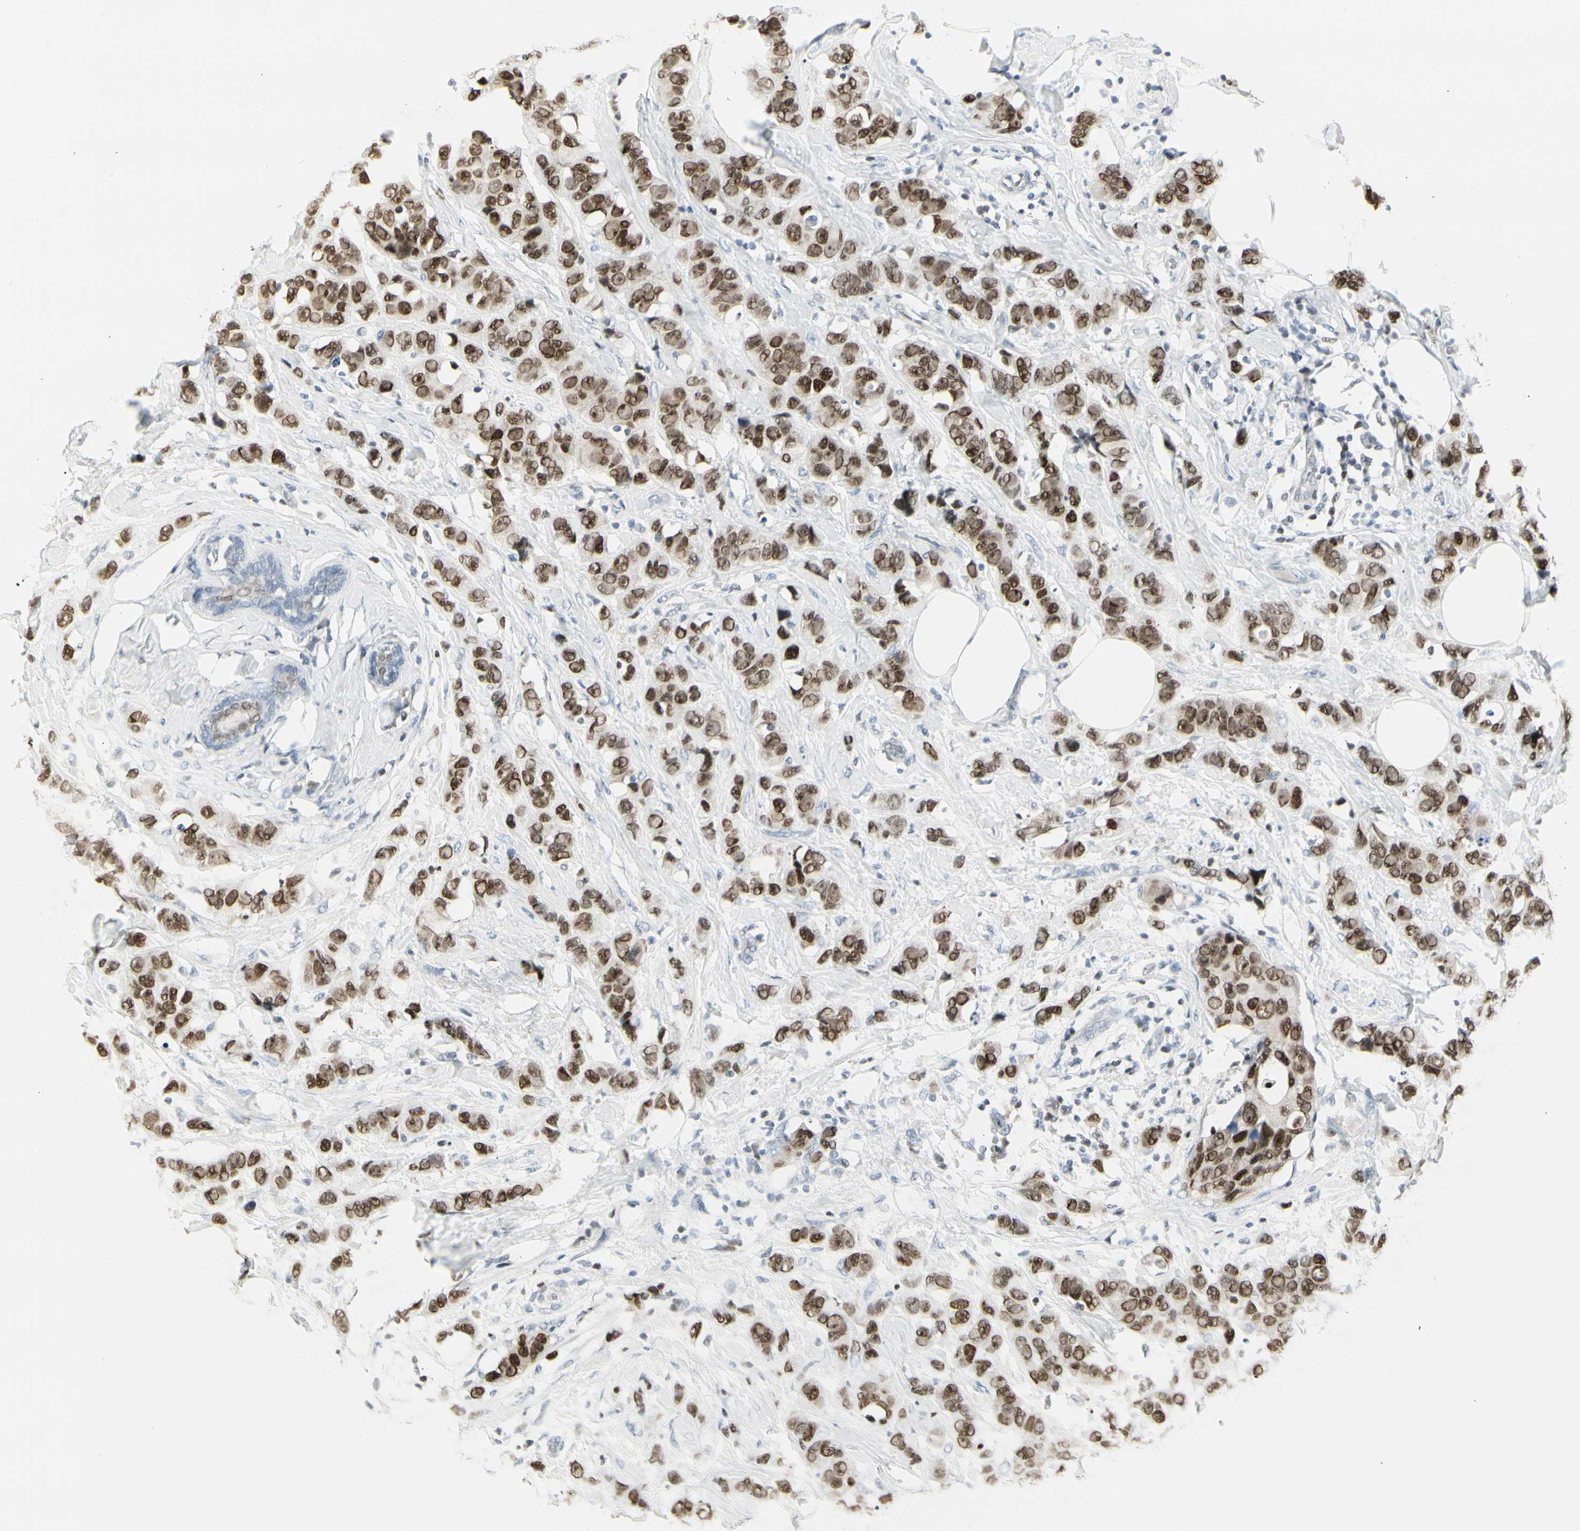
{"staining": {"intensity": "strong", "quantity": ">75%", "location": "nuclear"}, "tissue": "breast cancer", "cell_type": "Tumor cells", "image_type": "cancer", "snomed": [{"axis": "morphology", "description": "Normal tissue, NOS"}, {"axis": "morphology", "description": "Duct carcinoma"}, {"axis": "topography", "description": "Breast"}], "caption": "The photomicrograph displays immunohistochemical staining of breast cancer. There is strong nuclear positivity is present in about >75% of tumor cells. (DAB (3,3'-diaminobenzidine) IHC, brown staining for protein, blue staining for nuclei).", "gene": "ZBTB7B", "patient": {"sex": "female", "age": 50}}